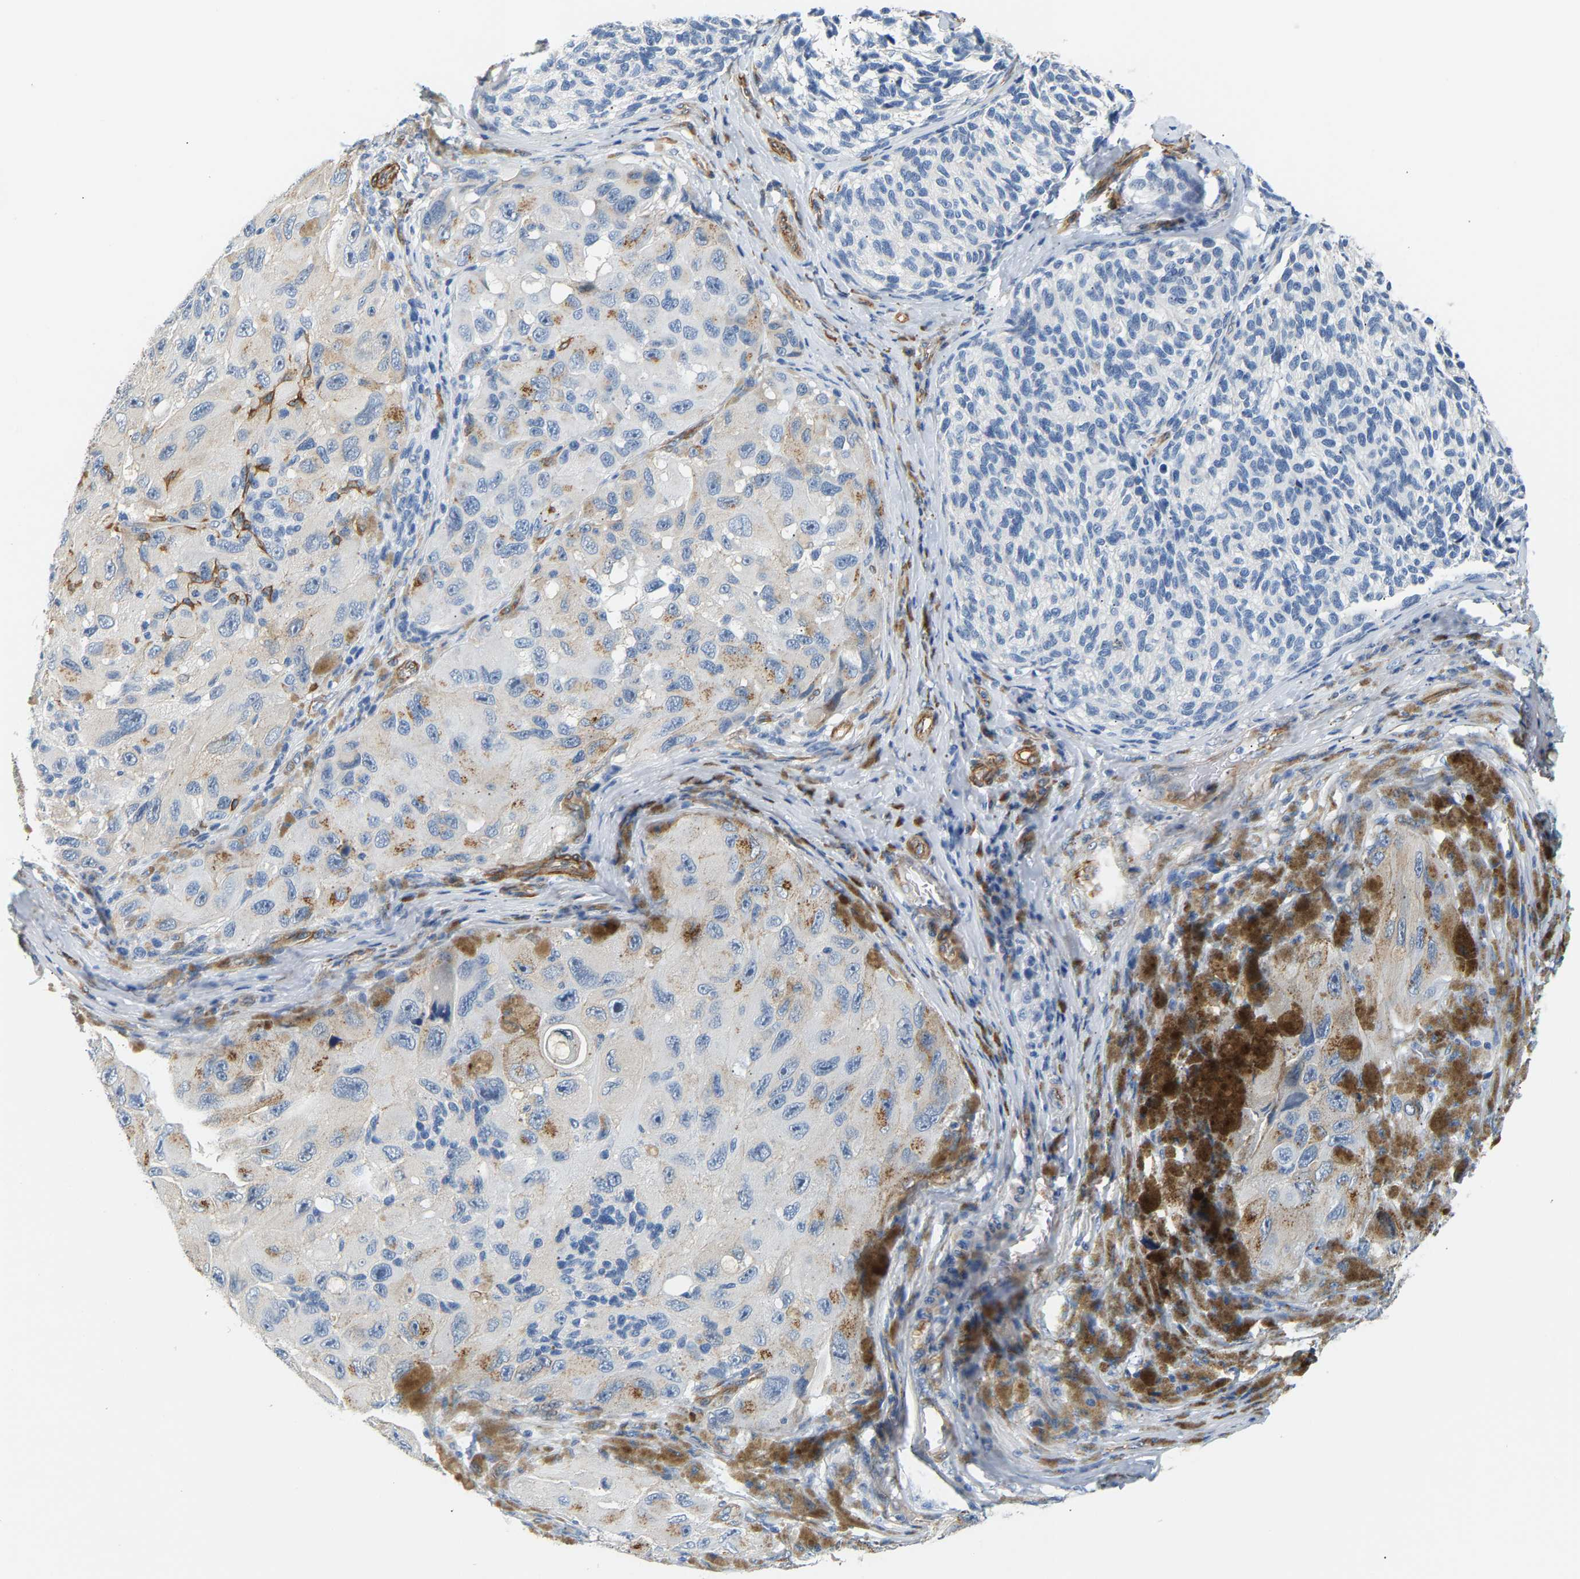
{"staining": {"intensity": "negative", "quantity": "none", "location": "none"}, "tissue": "melanoma", "cell_type": "Tumor cells", "image_type": "cancer", "snomed": [{"axis": "morphology", "description": "Malignant melanoma, NOS"}, {"axis": "topography", "description": "Skin"}], "caption": "Tumor cells are negative for protein expression in human melanoma. (Immunohistochemistry, brightfield microscopy, high magnification).", "gene": "PAWR", "patient": {"sex": "female", "age": 73}}